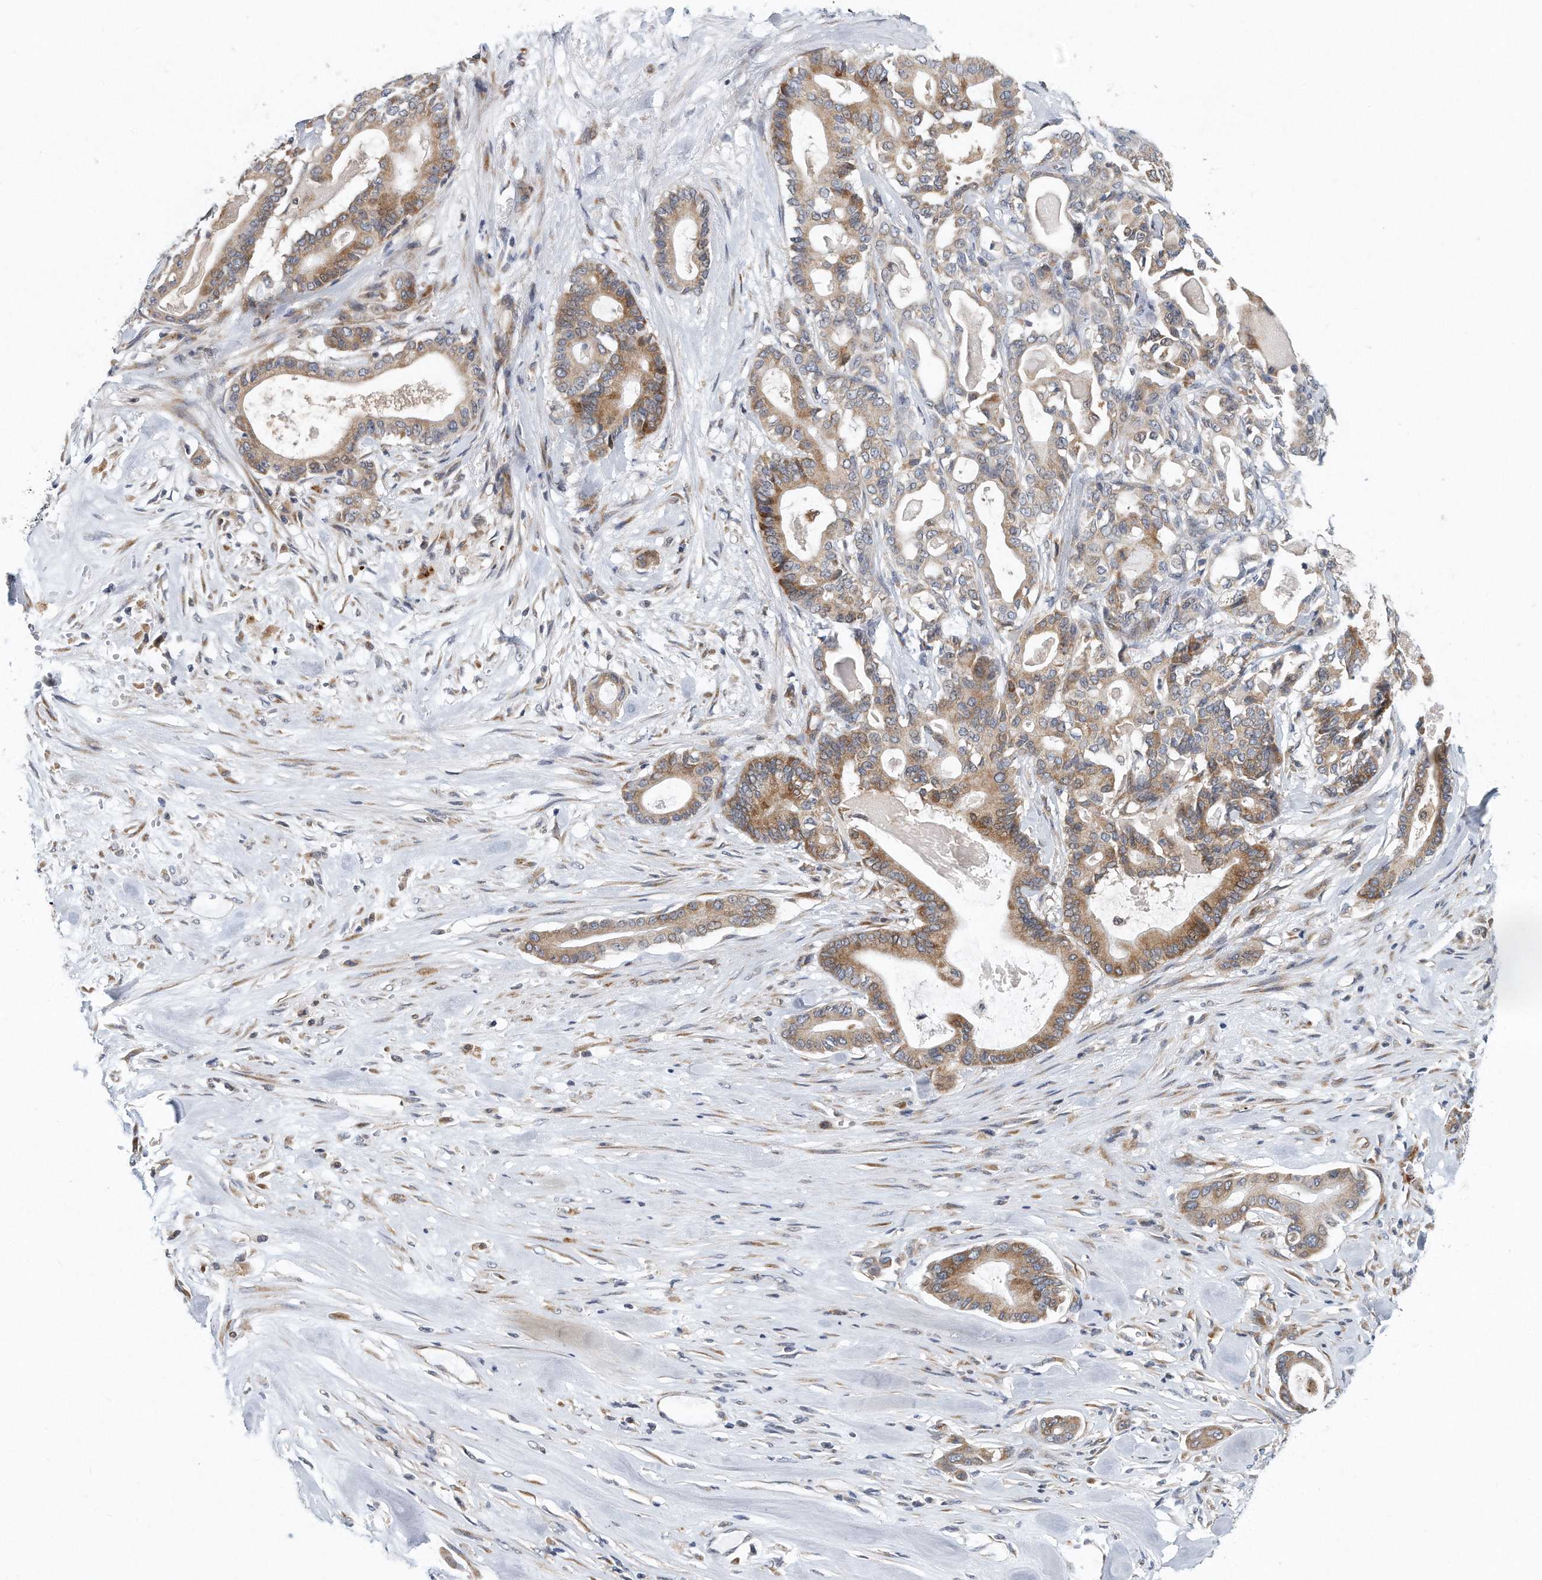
{"staining": {"intensity": "moderate", "quantity": "25%-75%", "location": "cytoplasmic/membranous"}, "tissue": "pancreatic cancer", "cell_type": "Tumor cells", "image_type": "cancer", "snomed": [{"axis": "morphology", "description": "Adenocarcinoma, NOS"}, {"axis": "topography", "description": "Pancreas"}], "caption": "This photomicrograph displays immunohistochemistry staining of adenocarcinoma (pancreatic), with medium moderate cytoplasmic/membranous staining in approximately 25%-75% of tumor cells.", "gene": "VLDLR", "patient": {"sex": "male", "age": 63}}